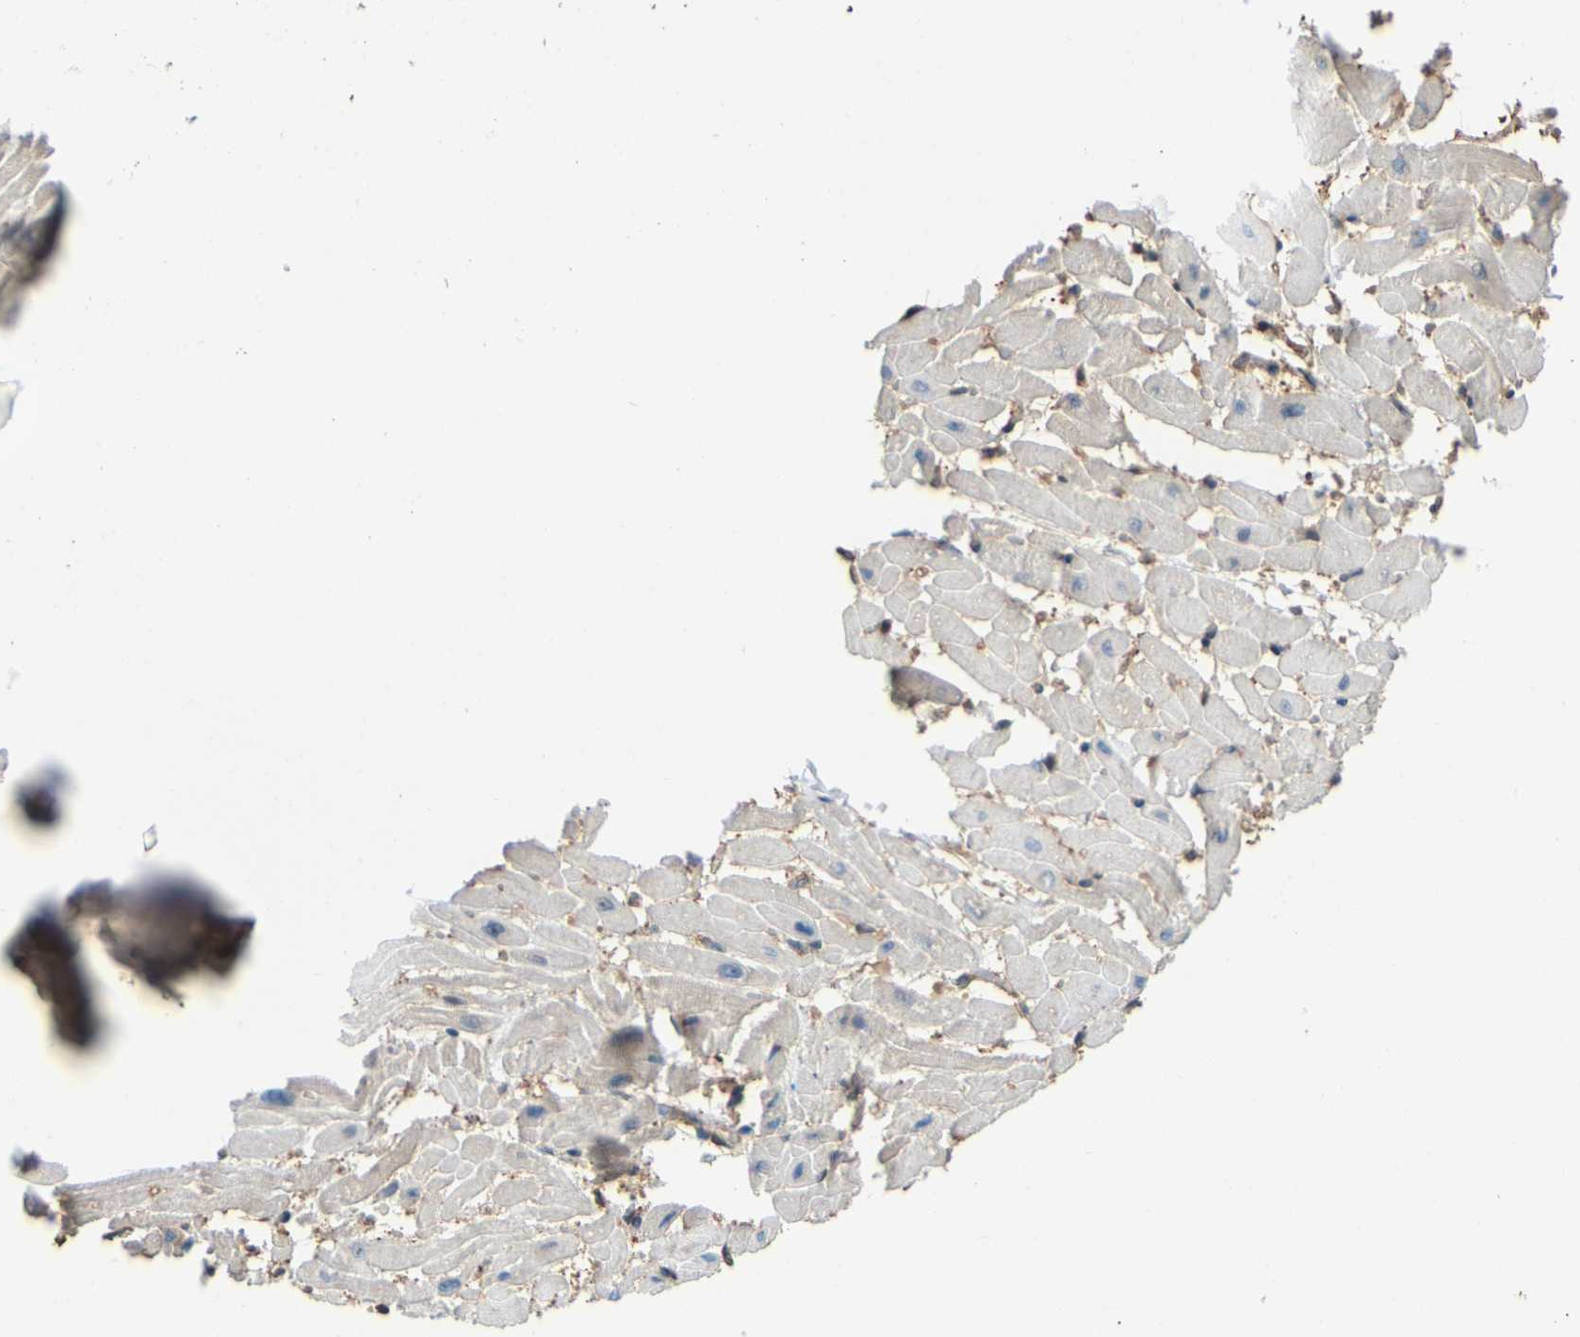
{"staining": {"intensity": "negative", "quantity": "none", "location": "none"}, "tissue": "heart muscle", "cell_type": "Cardiomyocytes", "image_type": "normal", "snomed": [{"axis": "morphology", "description": "Normal tissue, NOS"}, {"axis": "topography", "description": "Heart"}], "caption": "The immunohistochemistry image has no significant expression in cardiomyocytes of heart muscle.", "gene": "OS9", "patient": {"sex": "male", "age": 45}}